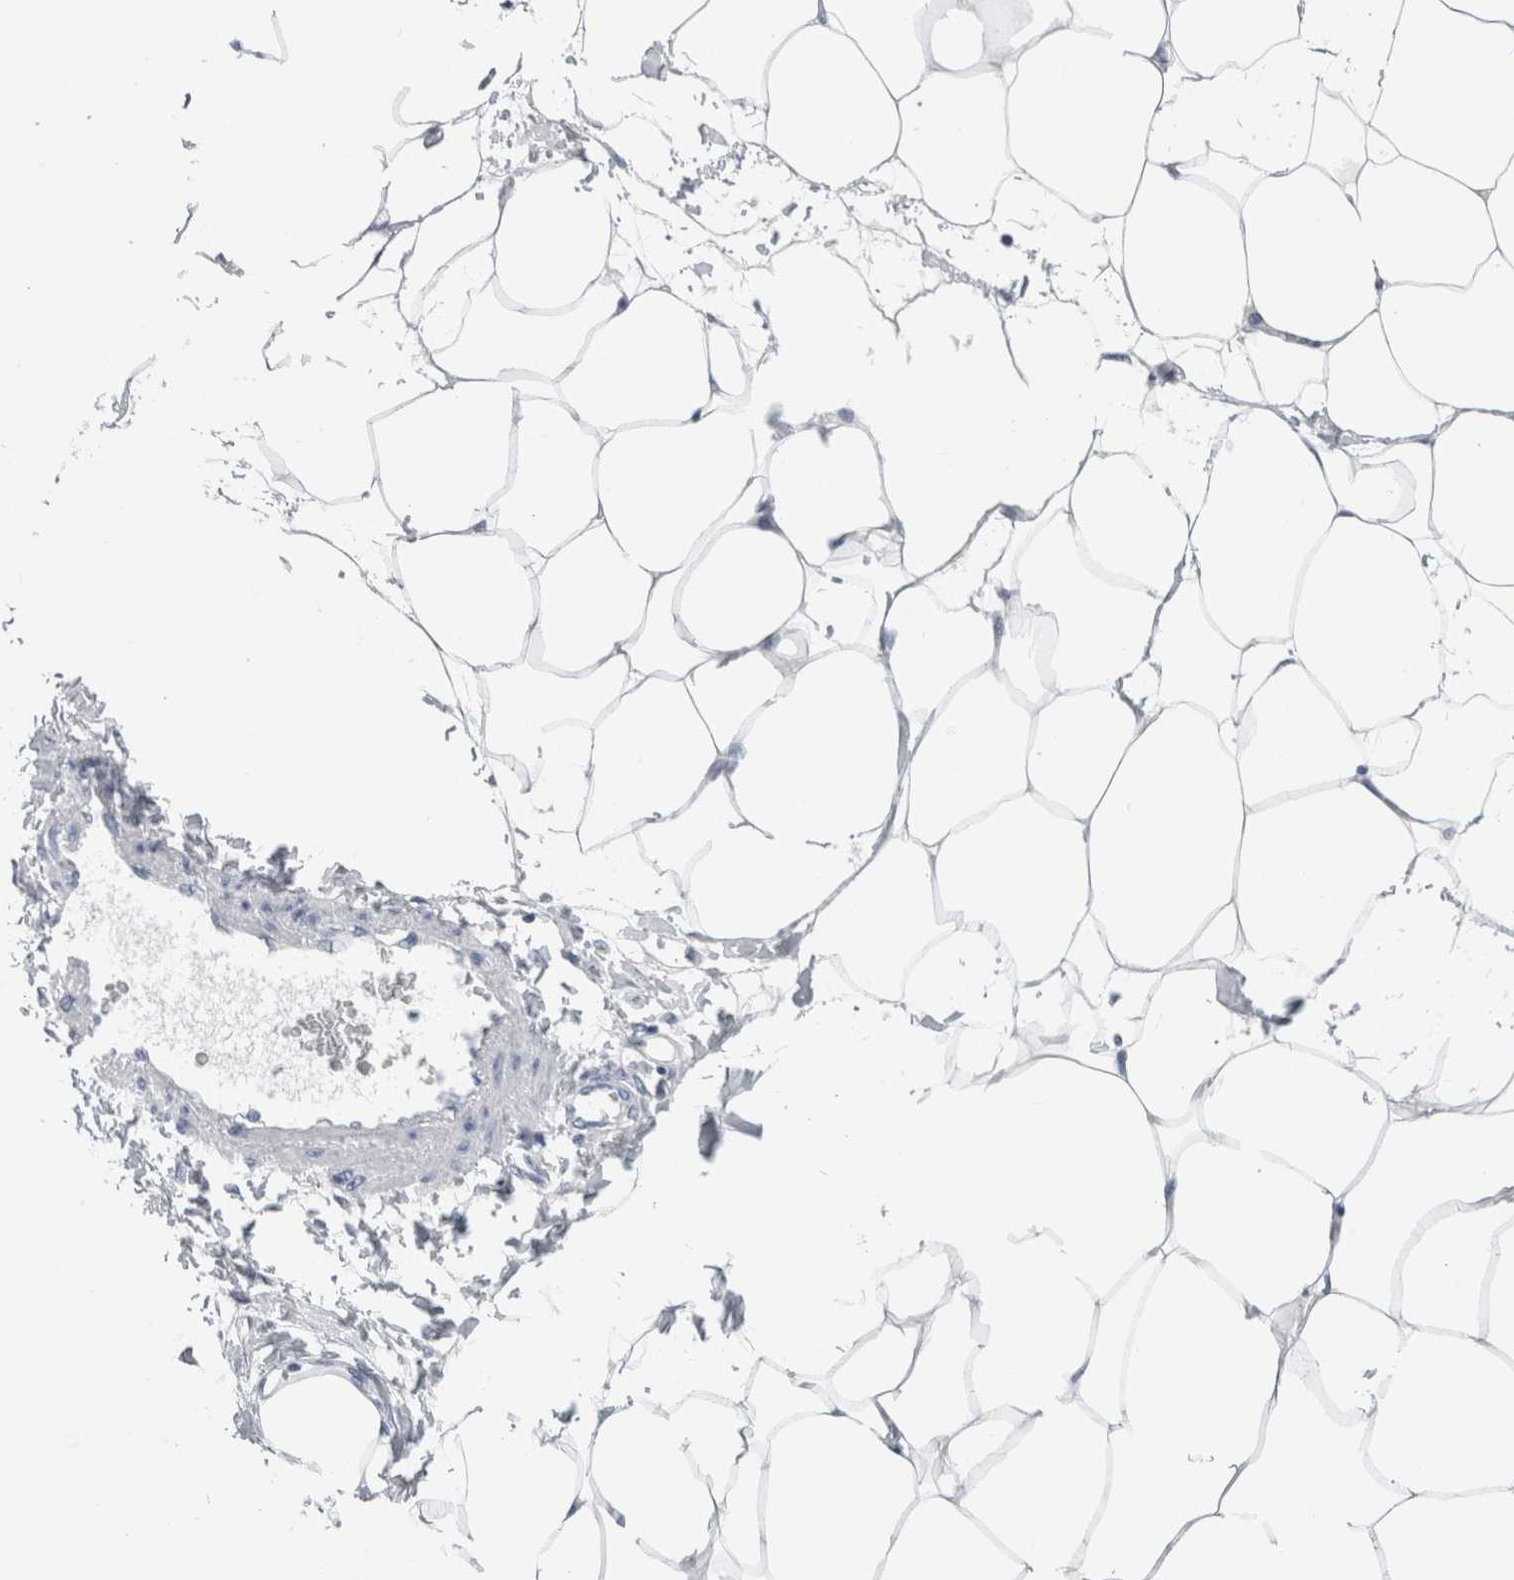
{"staining": {"intensity": "negative", "quantity": "none", "location": "none"}, "tissue": "adipose tissue", "cell_type": "Adipocytes", "image_type": "normal", "snomed": [{"axis": "morphology", "description": "Normal tissue, NOS"}, {"axis": "morphology", "description": "Adenocarcinoma, NOS"}, {"axis": "topography", "description": "Colon"}, {"axis": "topography", "description": "Peripheral nerve tissue"}], "caption": "High power microscopy image of an IHC micrograph of normal adipose tissue, revealing no significant staining in adipocytes.", "gene": "ANKFY1", "patient": {"sex": "male", "age": 14}}